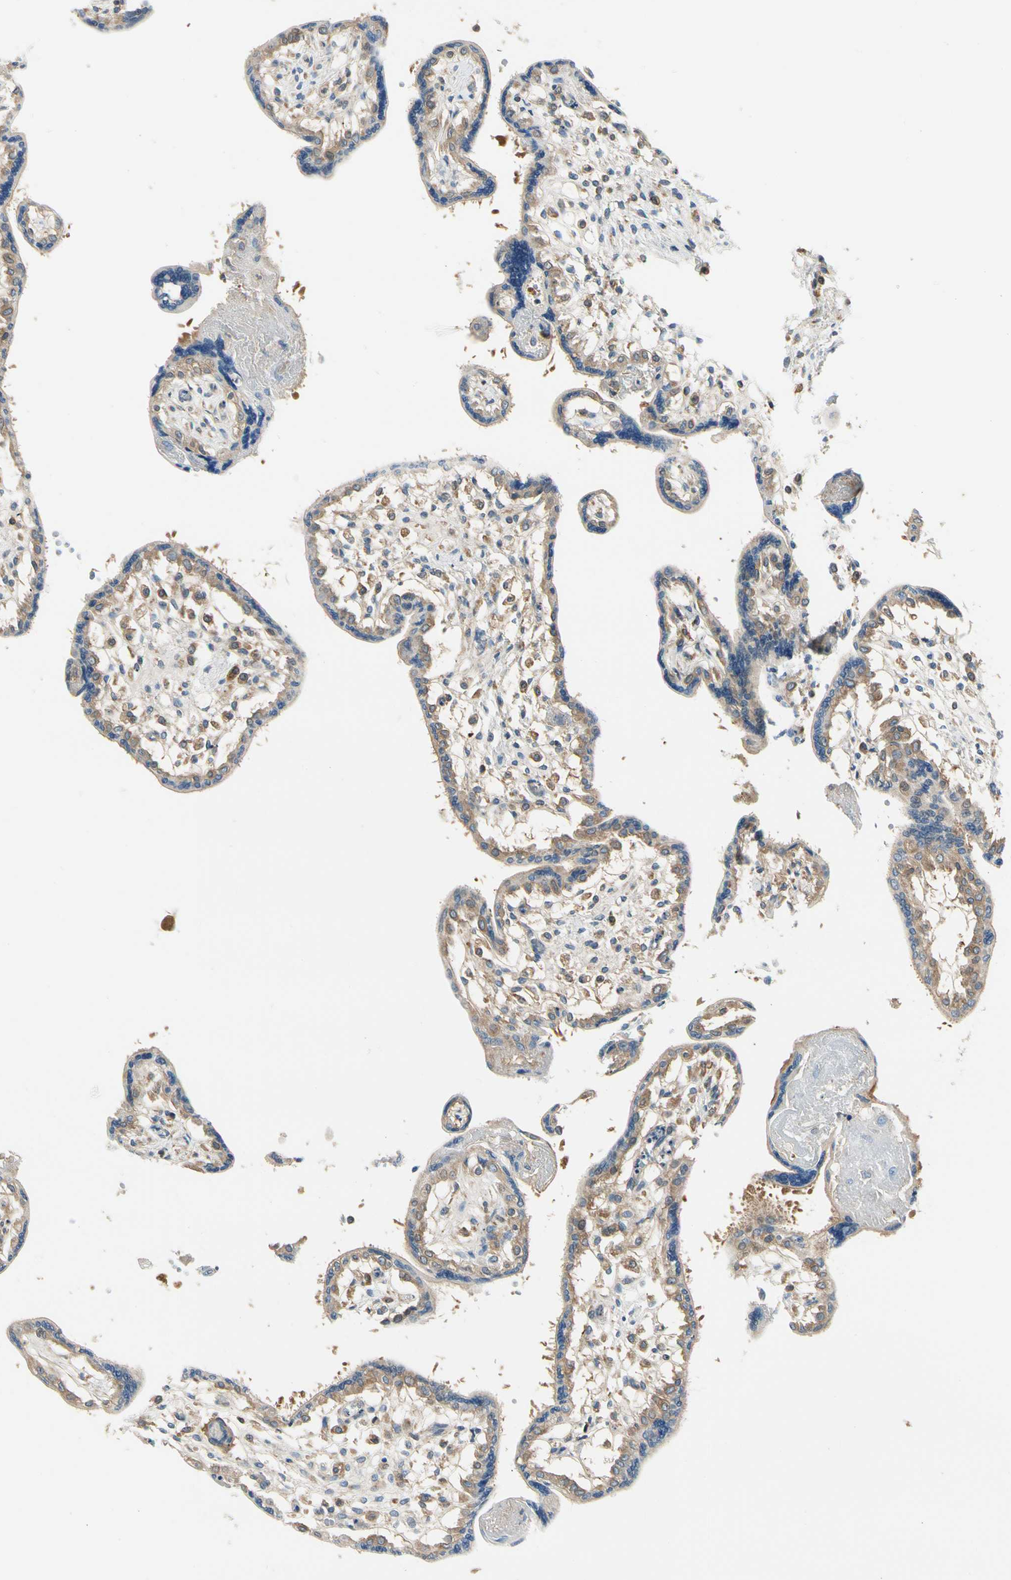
{"staining": {"intensity": "weak", "quantity": "25%-75%", "location": "cytoplasmic/membranous"}, "tissue": "placenta", "cell_type": "Decidual cells", "image_type": "normal", "snomed": [{"axis": "morphology", "description": "Normal tissue, NOS"}, {"axis": "topography", "description": "Placenta"}], "caption": "The image exhibits staining of unremarkable placenta, revealing weak cytoplasmic/membranous protein staining (brown color) within decidual cells.", "gene": "CAPZA2", "patient": {"sex": "female", "age": 31}}